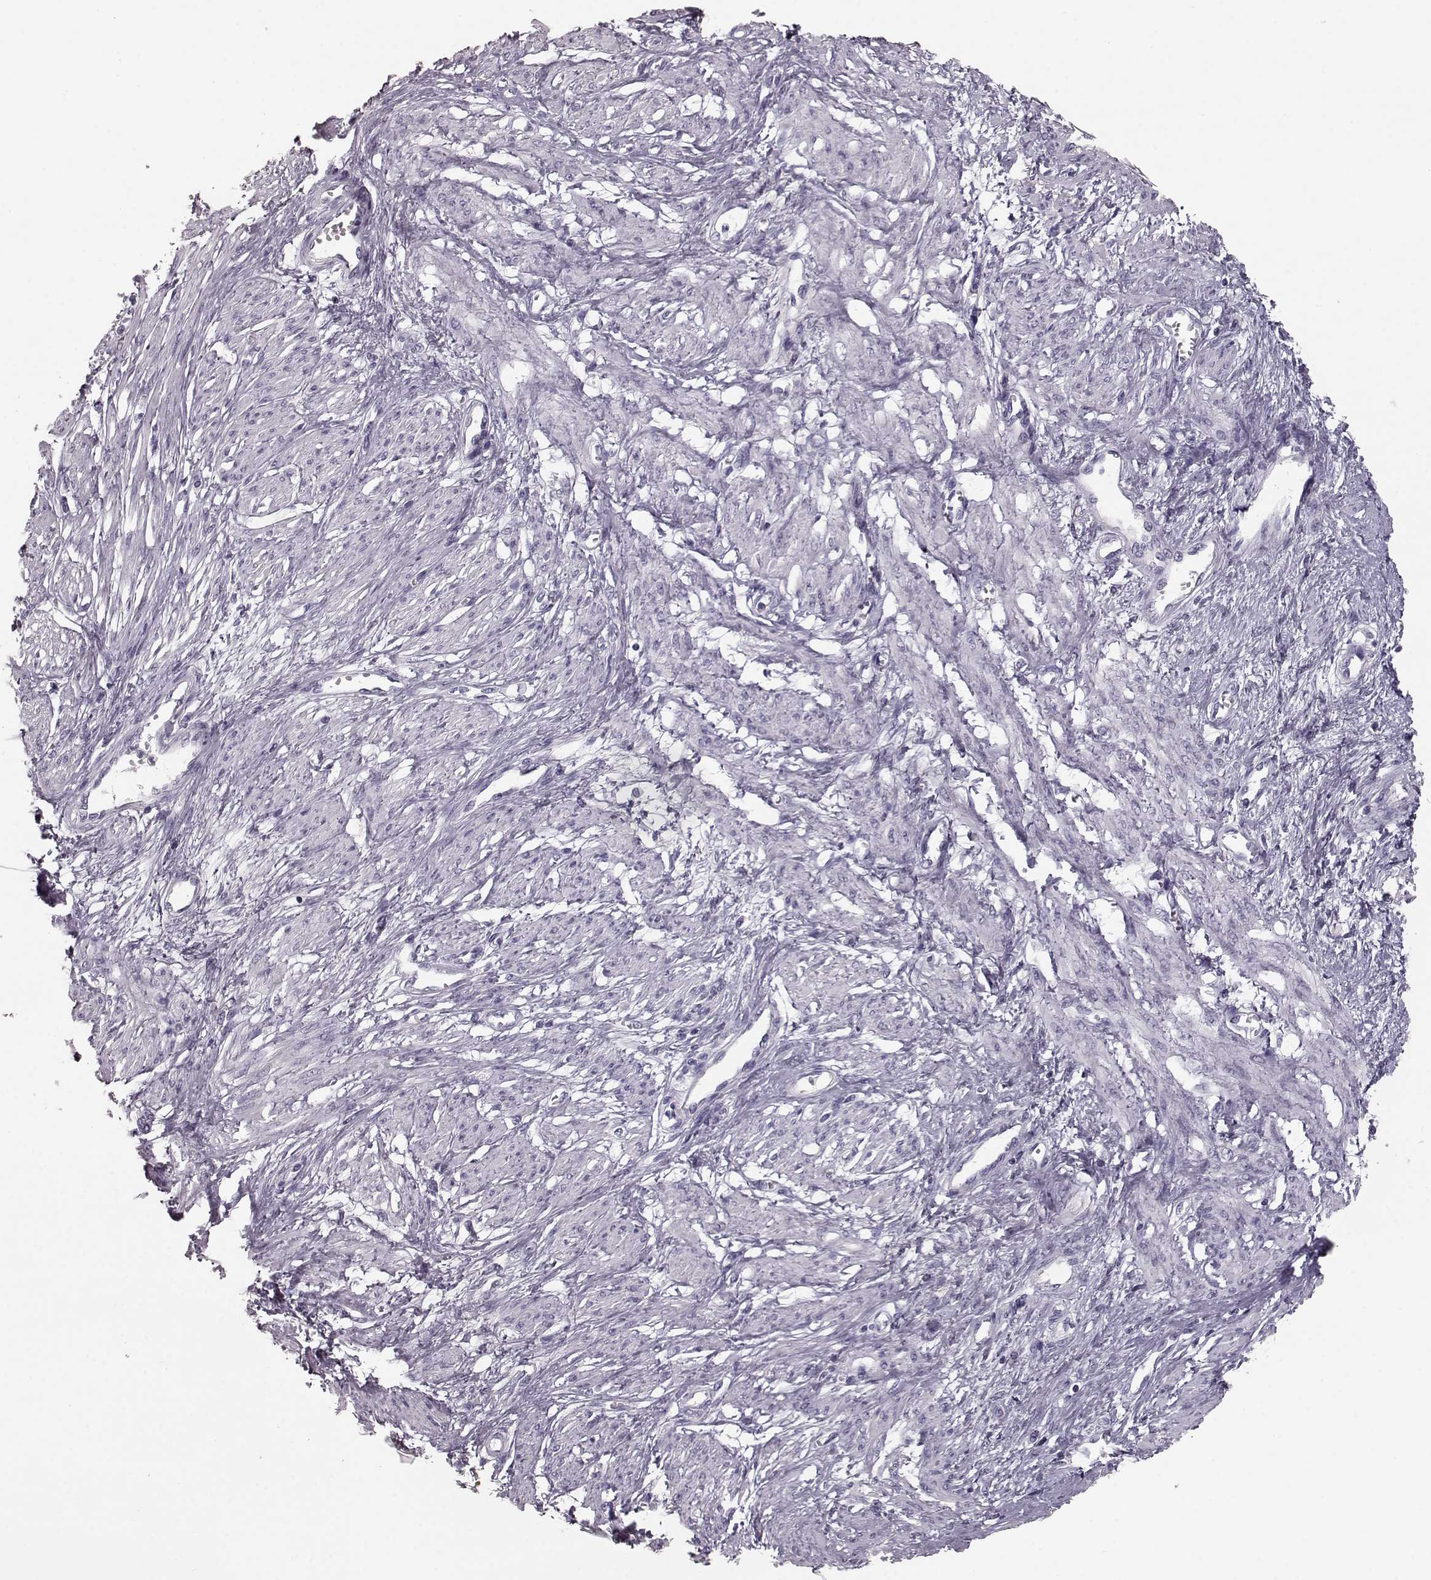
{"staining": {"intensity": "negative", "quantity": "none", "location": "none"}, "tissue": "smooth muscle", "cell_type": "Smooth muscle cells", "image_type": "normal", "snomed": [{"axis": "morphology", "description": "Normal tissue, NOS"}, {"axis": "topography", "description": "Smooth muscle"}, {"axis": "topography", "description": "Uterus"}], "caption": "This histopathology image is of normal smooth muscle stained with immunohistochemistry (IHC) to label a protein in brown with the nuclei are counter-stained blue. There is no staining in smooth muscle cells.", "gene": "CCL19", "patient": {"sex": "female", "age": 39}}